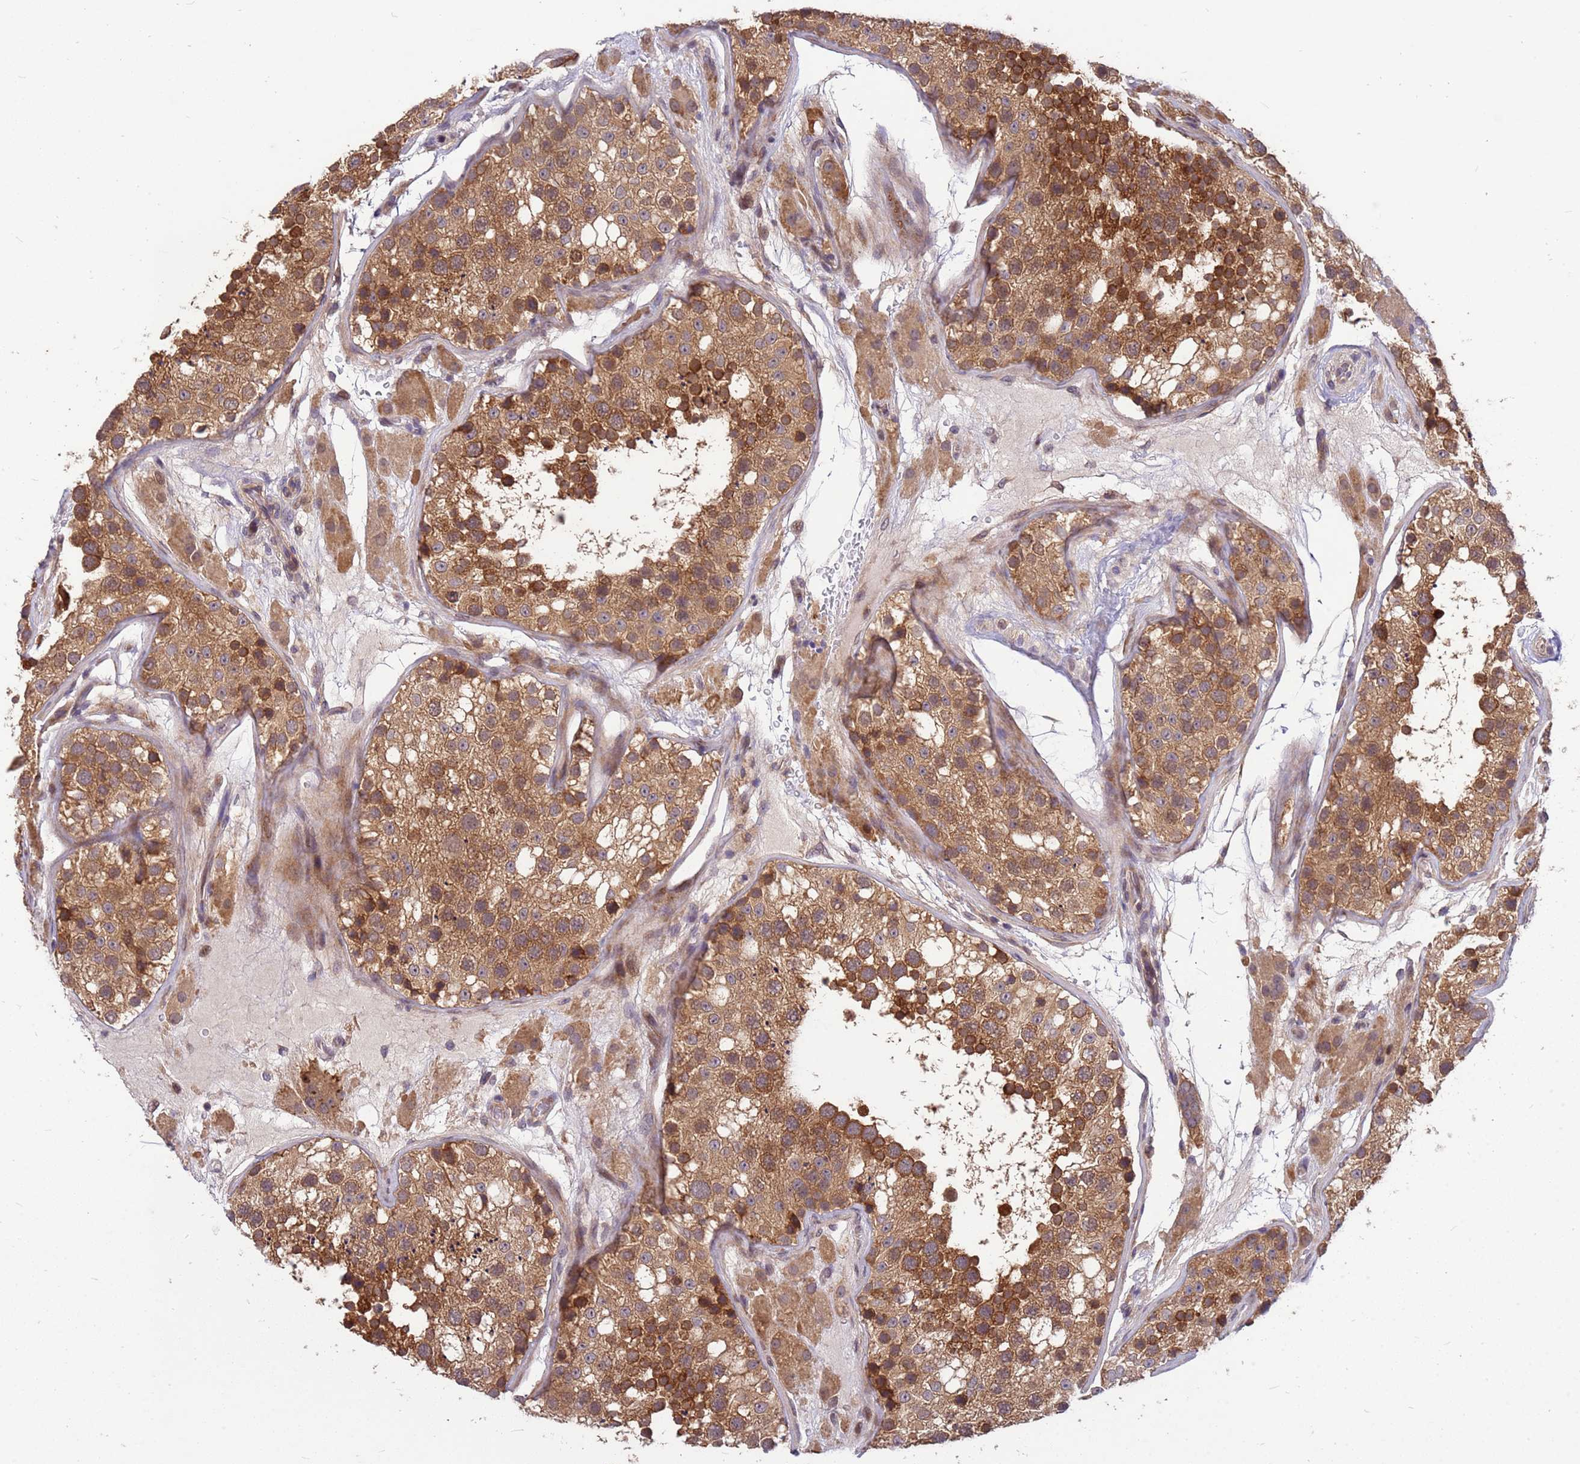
{"staining": {"intensity": "moderate", "quantity": ">75%", "location": "cytoplasmic/membranous"}, "tissue": "testis", "cell_type": "Cells in seminiferous ducts", "image_type": "normal", "snomed": [{"axis": "morphology", "description": "Normal tissue, NOS"}, {"axis": "topography", "description": "Testis"}], "caption": "Immunohistochemical staining of benign testis displays moderate cytoplasmic/membranous protein expression in about >75% of cells in seminiferous ducts. (IHC, brightfield microscopy, high magnification).", "gene": "PPP2CA", "patient": {"sex": "male", "age": 26}}